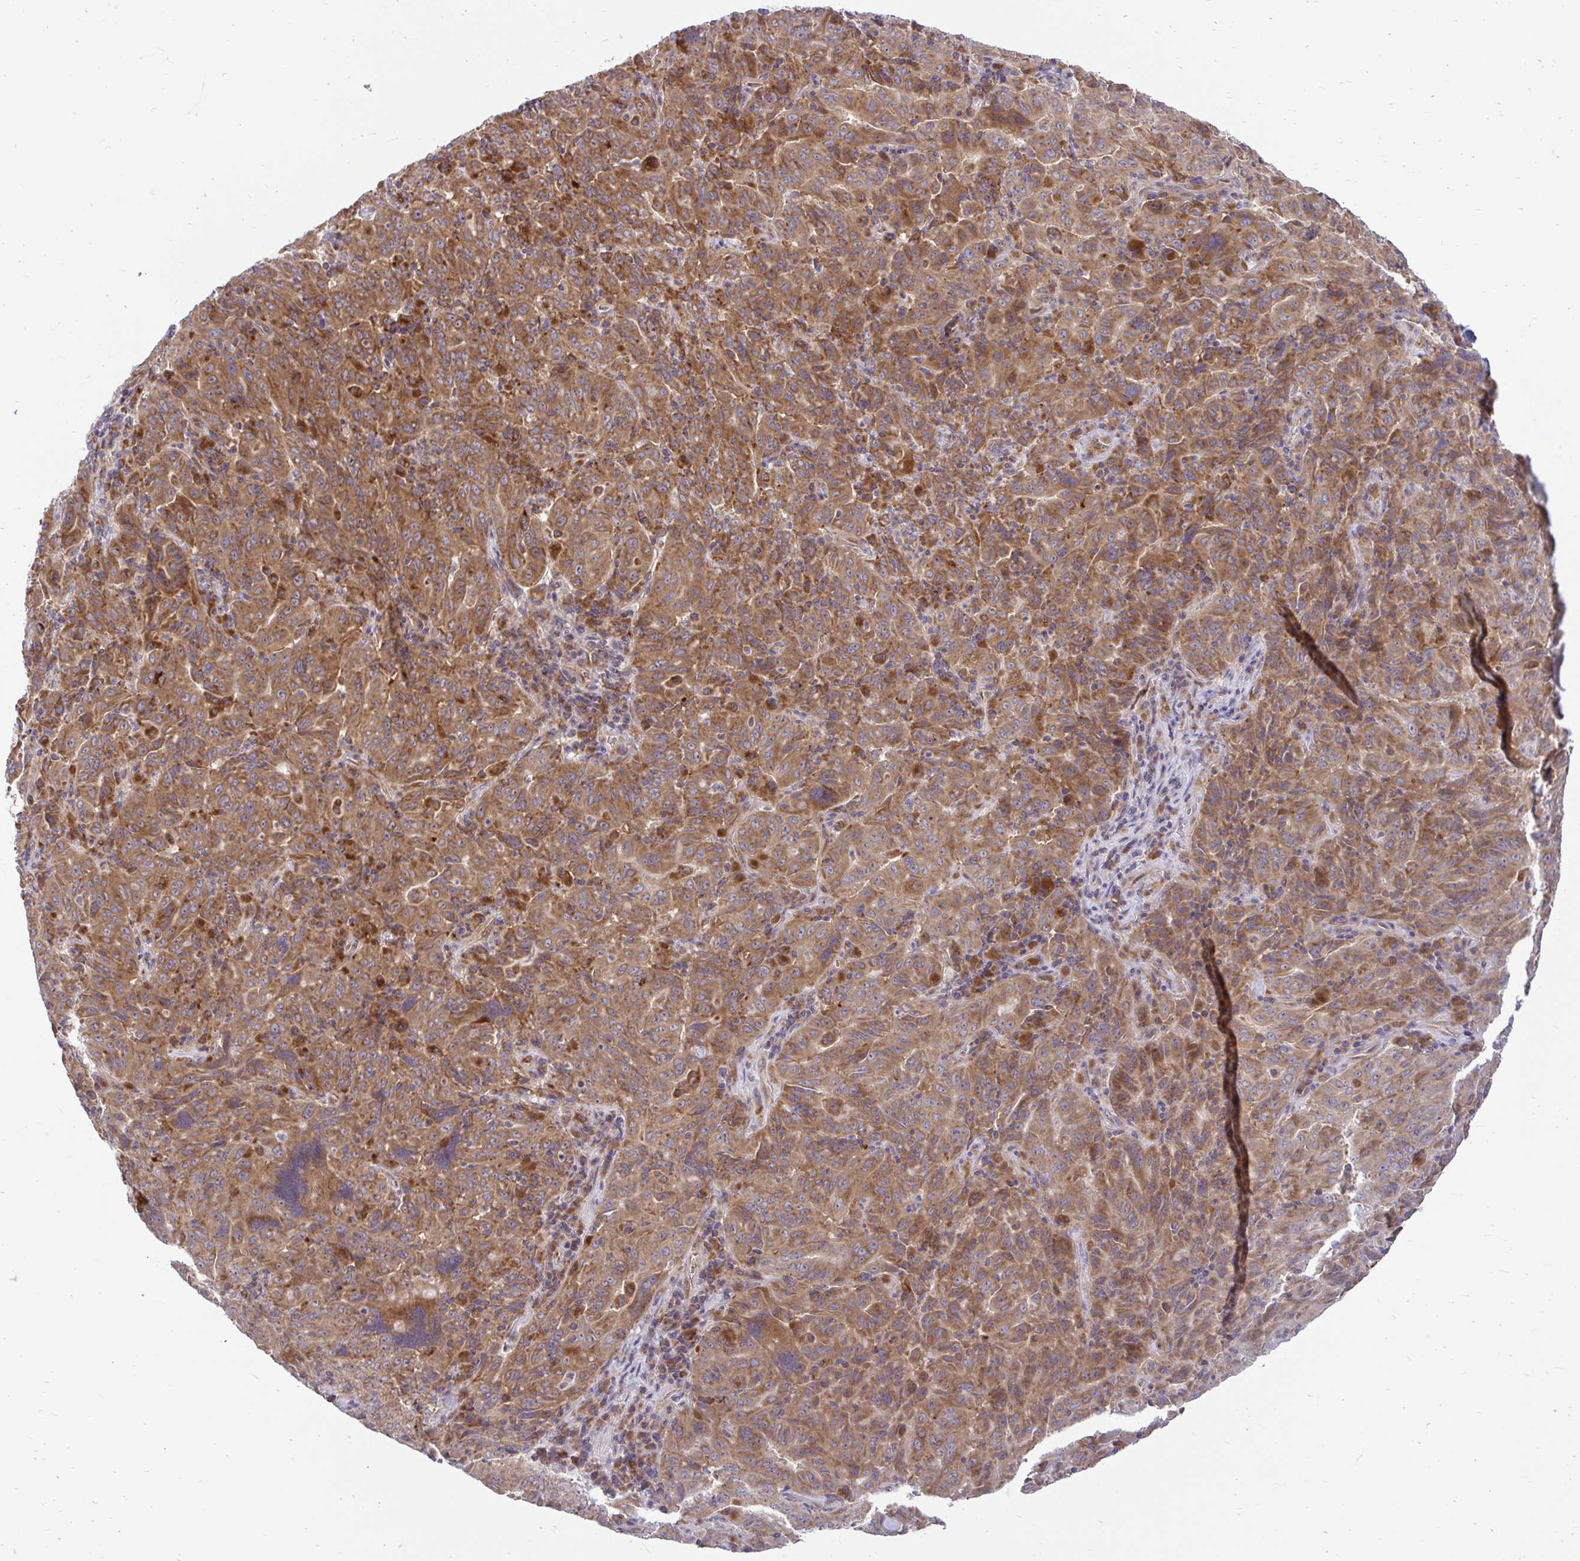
{"staining": {"intensity": "moderate", "quantity": ">75%", "location": "cytoplasmic/membranous"}, "tissue": "pancreatic cancer", "cell_type": "Tumor cells", "image_type": "cancer", "snomed": [{"axis": "morphology", "description": "Adenocarcinoma, NOS"}, {"axis": "topography", "description": "Pancreas"}], "caption": "Protein staining exhibits moderate cytoplasmic/membranous staining in about >75% of tumor cells in adenocarcinoma (pancreatic). (DAB (3,3'-diaminobenzidine) IHC with brightfield microscopy, high magnification).", "gene": "VTI1B", "patient": {"sex": "male", "age": 63}}